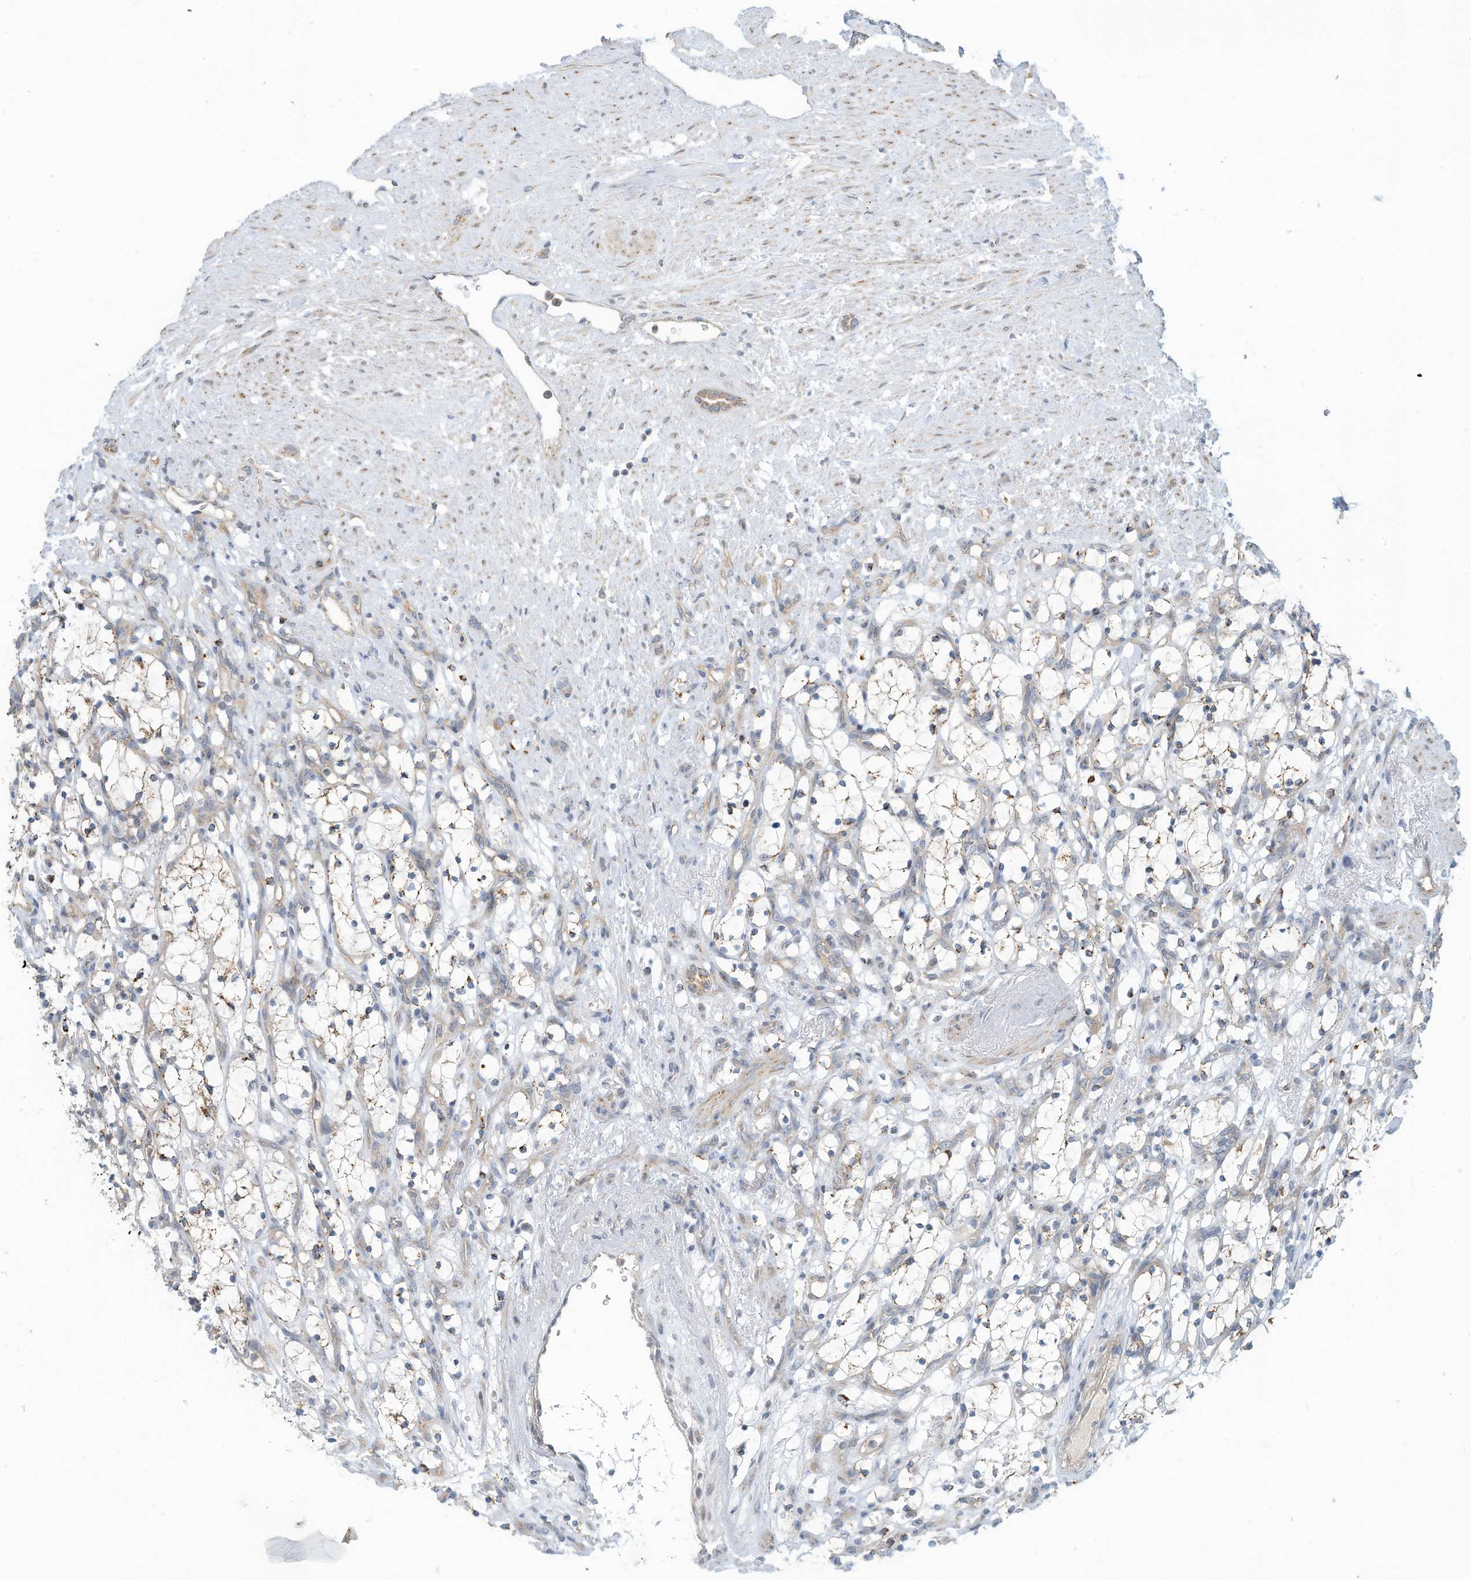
{"staining": {"intensity": "weak", "quantity": "<25%", "location": "cytoplasmic/membranous"}, "tissue": "renal cancer", "cell_type": "Tumor cells", "image_type": "cancer", "snomed": [{"axis": "morphology", "description": "Adenocarcinoma, NOS"}, {"axis": "topography", "description": "Kidney"}], "caption": "Protein analysis of renal adenocarcinoma reveals no significant staining in tumor cells.", "gene": "SCGB1D2", "patient": {"sex": "female", "age": 69}}